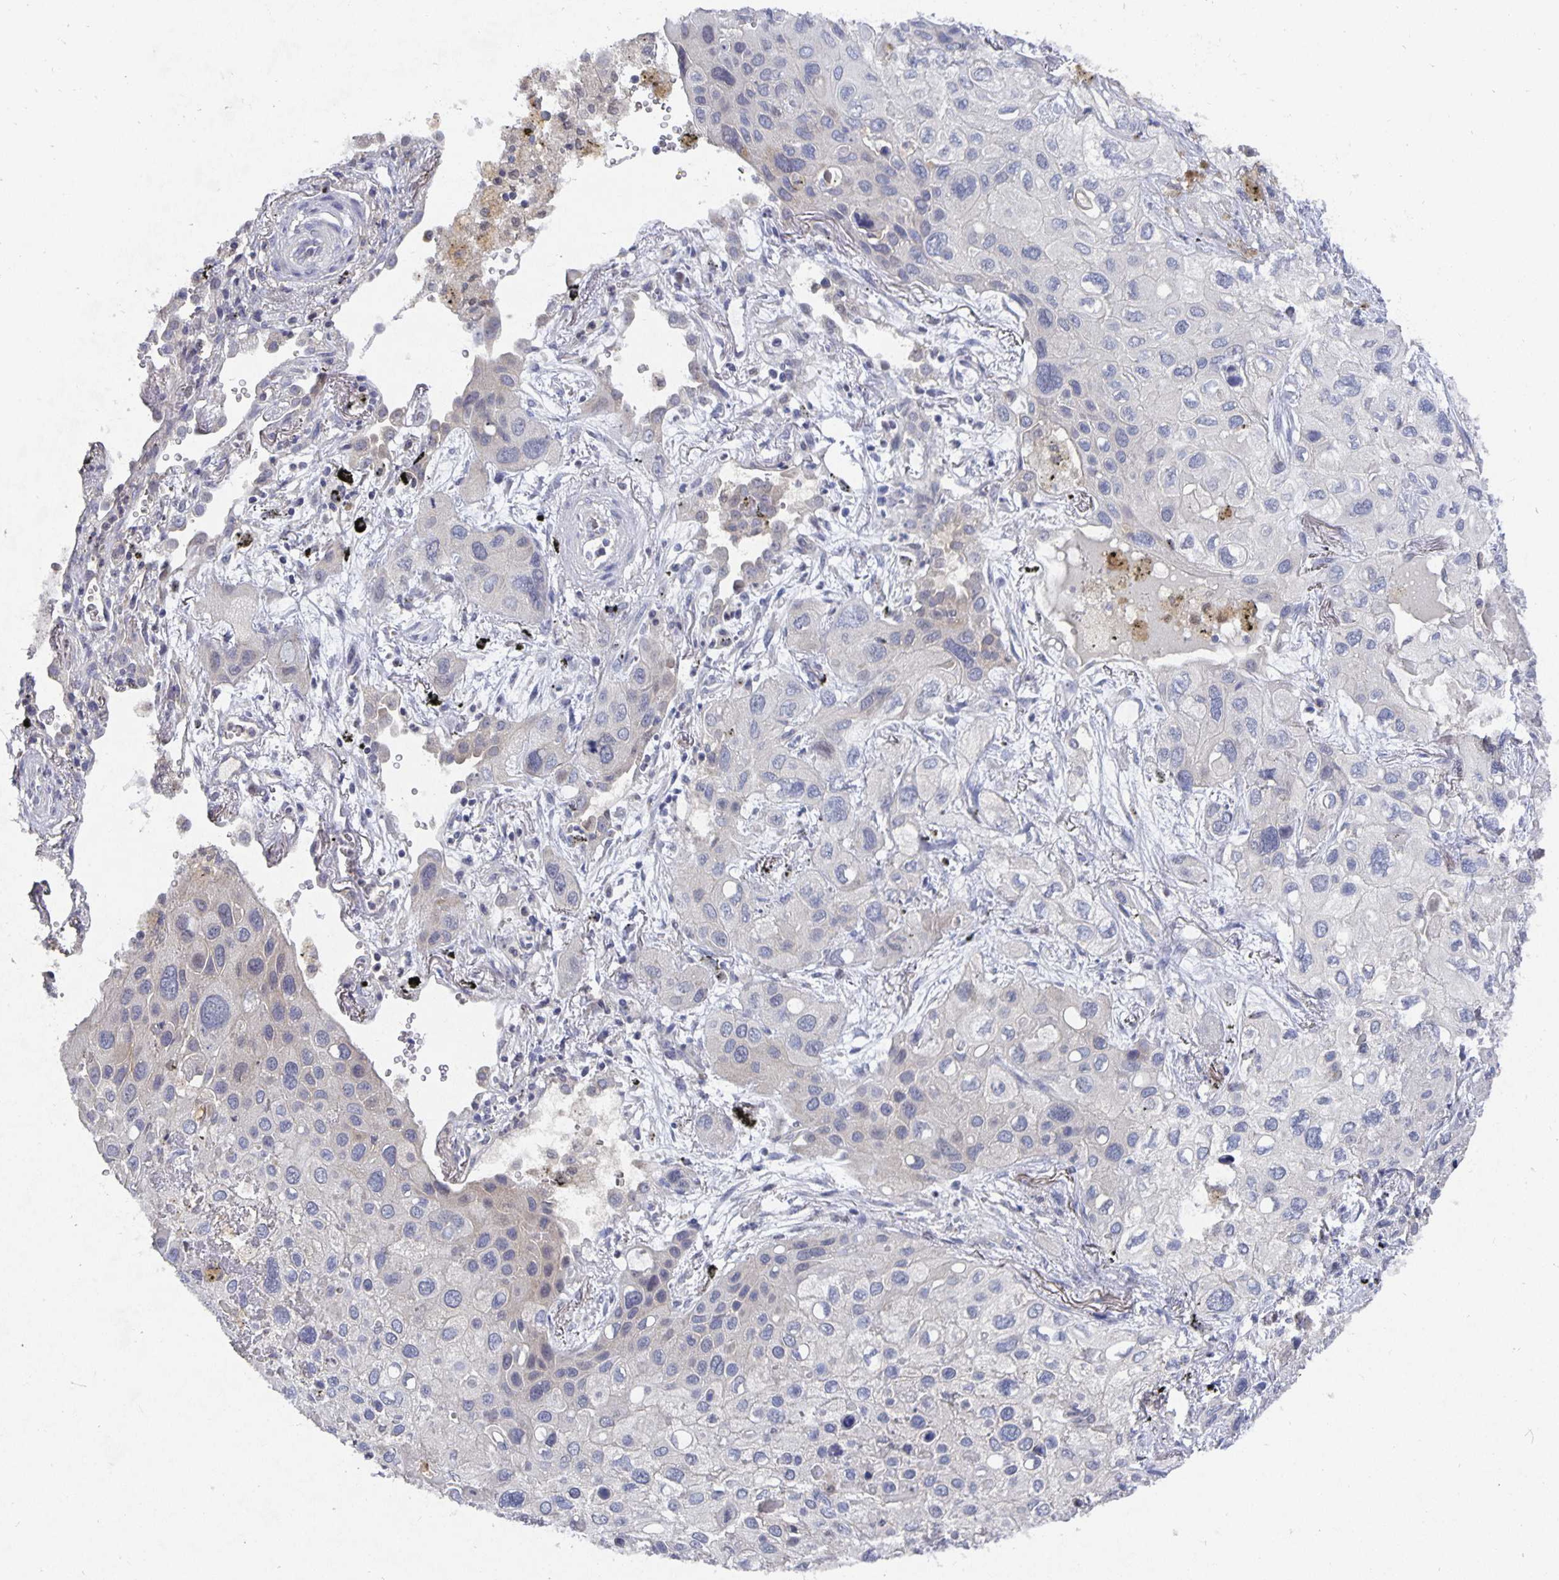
{"staining": {"intensity": "negative", "quantity": "none", "location": "none"}, "tissue": "lung cancer", "cell_type": "Tumor cells", "image_type": "cancer", "snomed": [{"axis": "morphology", "description": "Squamous cell carcinoma, NOS"}, {"axis": "morphology", "description": "Squamous cell carcinoma, metastatic, NOS"}, {"axis": "topography", "description": "Lung"}], "caption": "The photomicrograph shows no staining of tumor cells in lung cancer (squamous cell carcinoma). The staining was performed using DAB to visualize the protein expression in brown, while the nuclei were stained in blue with hematoxylin (Magnification: 20x).", "gene": "HEPN1", "patient": {"sex": "male", "age": 59}}